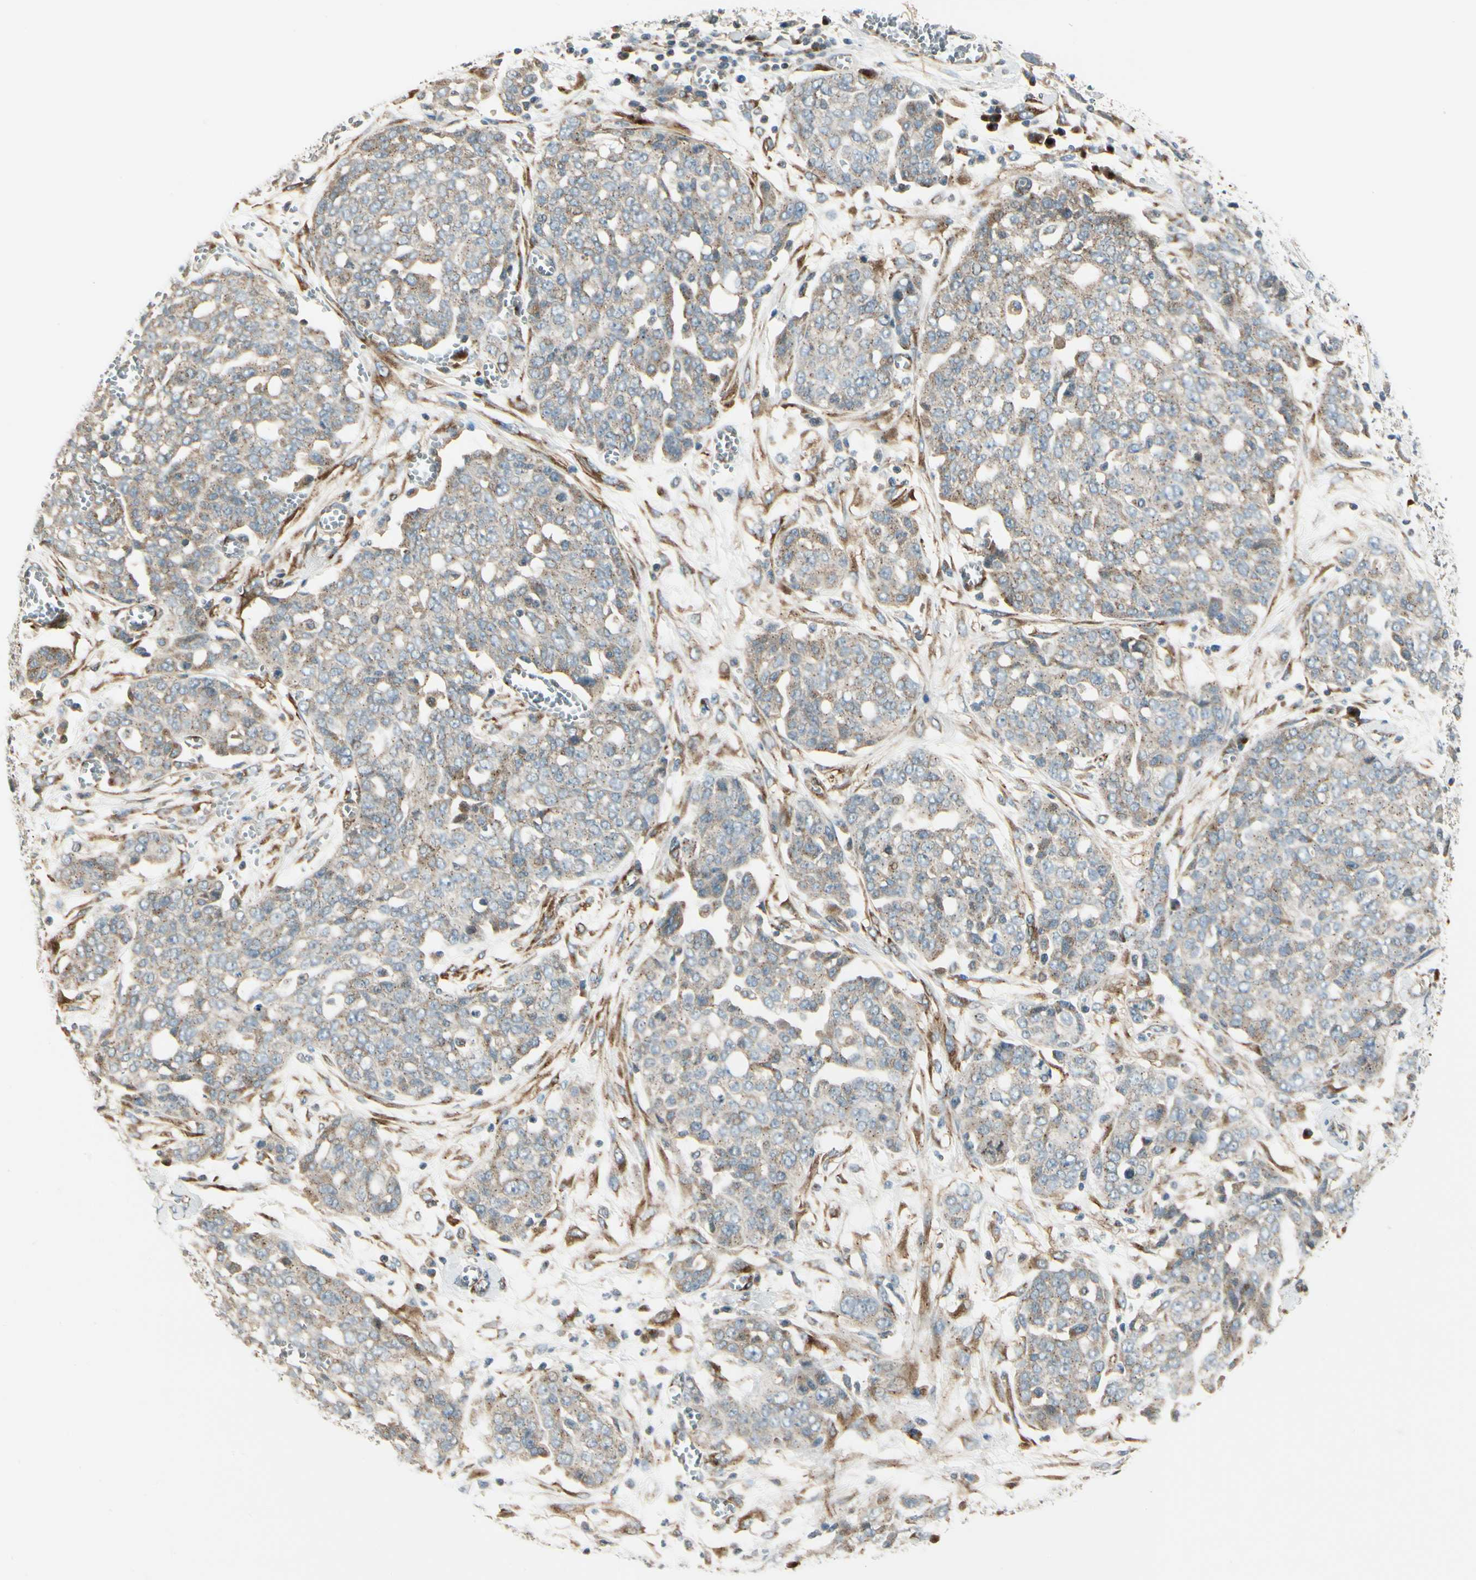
{"staining": {"intensity": "weak", "quantity": ">75%", "location": "cytoplasmic/membranous"}, "tissue": "ovarian cancer", "cell_type": "Tumor cells", "image_type": "cancer", "snomed": [{"axis": "morphology", "description": "Cystadenocarcinoma, serous, NOS"}, {"axis": "topography", "description": "Soft tissue"}, {"axis": "topography", "description": "Ovary"}], "caption": "Immunohistochemical staining of human serous cystadenocarcinoma (ovarian) displays low levels of weak cytoplasmic/membranous expression in approximately >75% of tumor cells.", "gene": "MANSC1", "patient": {"sex": "female", "age": 57}}